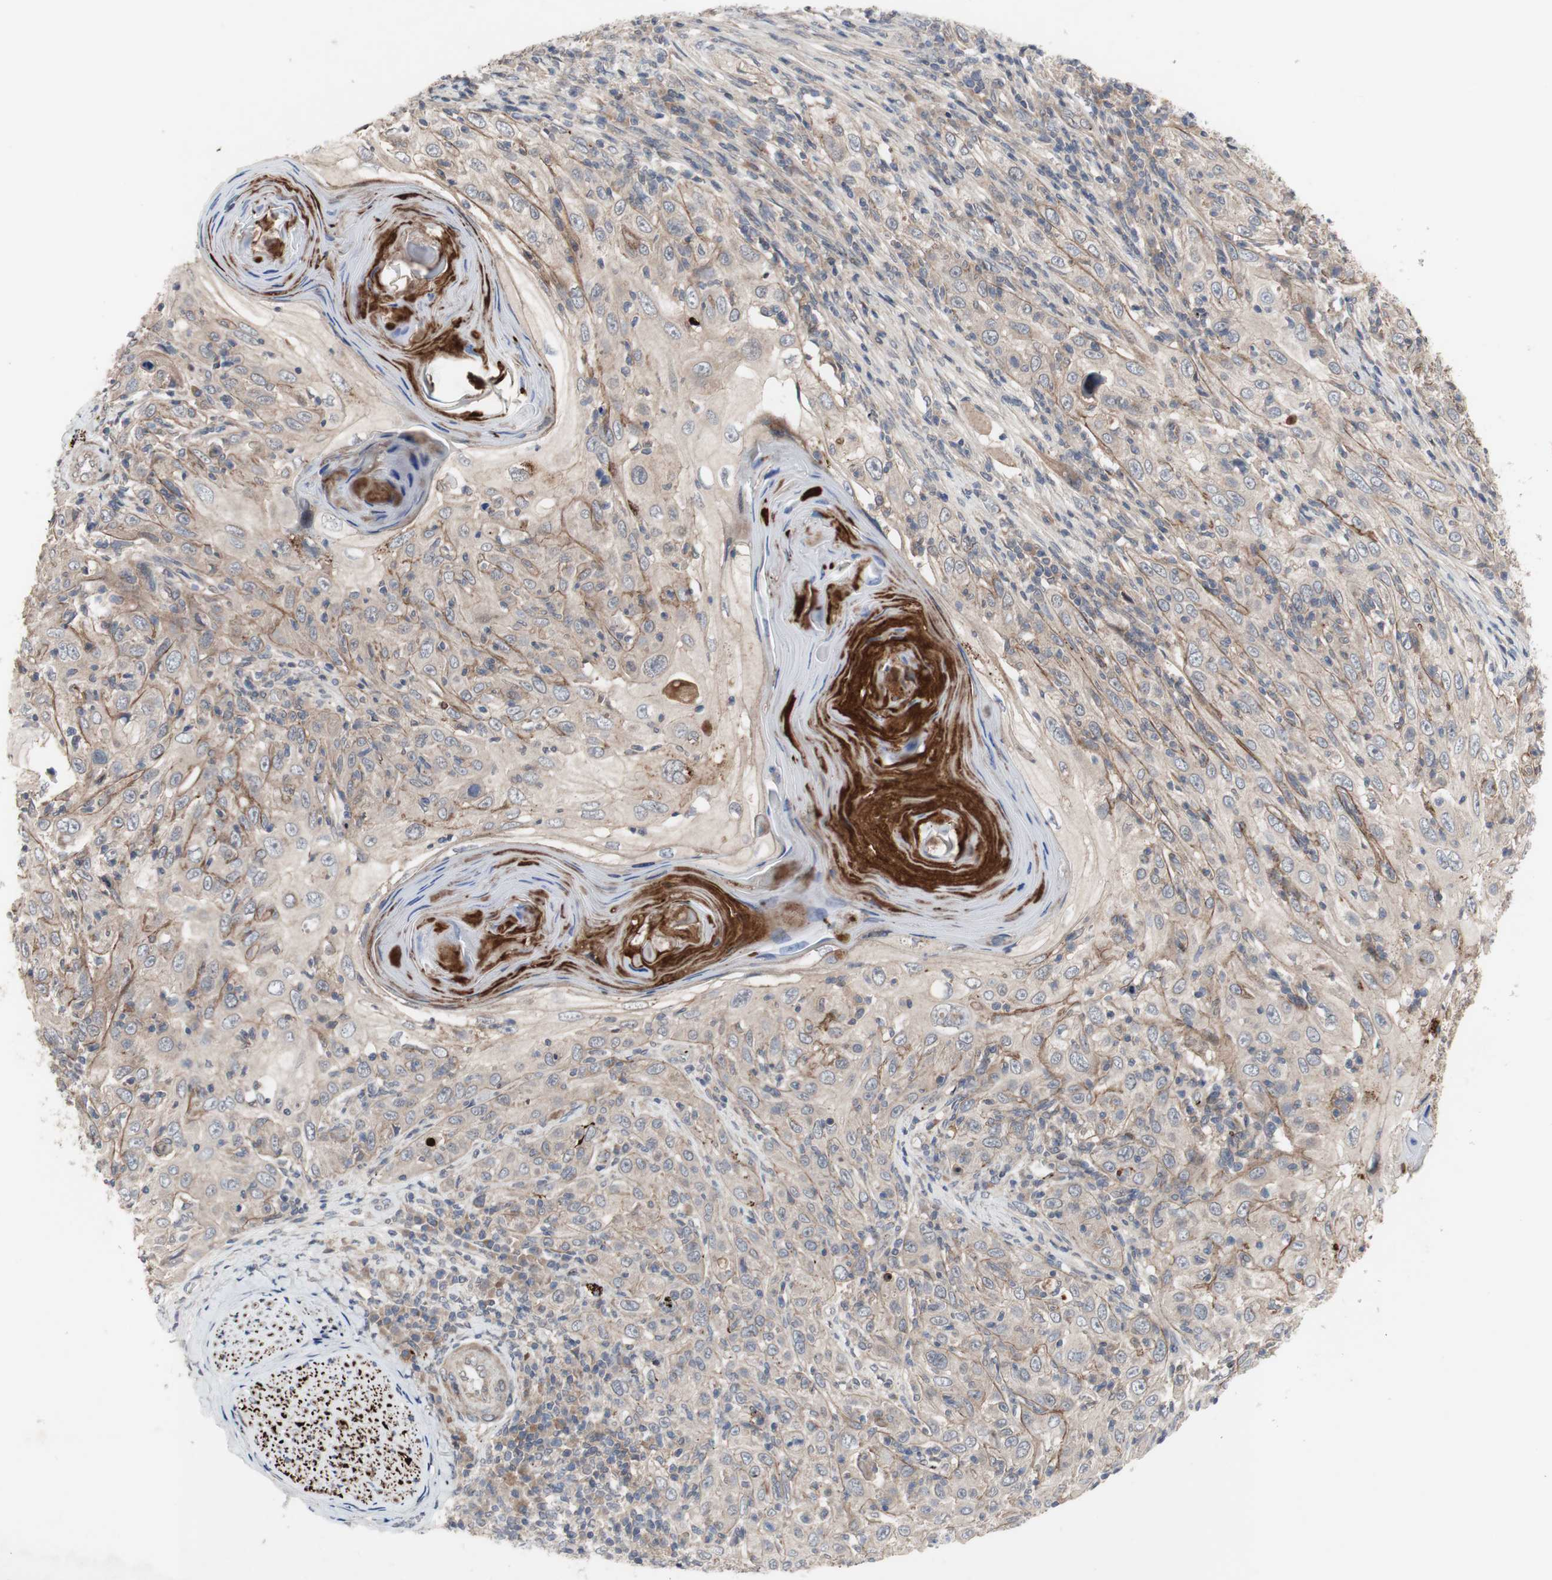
{"staining": {"intensity": "weak", "quantity": ">75%", "location": "cytoplasmic/membranous"}, "tissue": "skin cancer", "cell_type": "Tumor cells", "image_type": "cancer", "snomed": [{"axis": "morphology", "description": "Squamous cell carcinoma, NOS"}, {"axis": "topography", "description": "Skin"}], "caption": "Immunohistochemical staining of human squamous cell carcinoma (skin) shows low levels of weak cytoplasmic/membranous protein positivity in about >75% of tumor cells.", "gene": "OAZ1", "patient": {"sex": "female", "age": 88}}